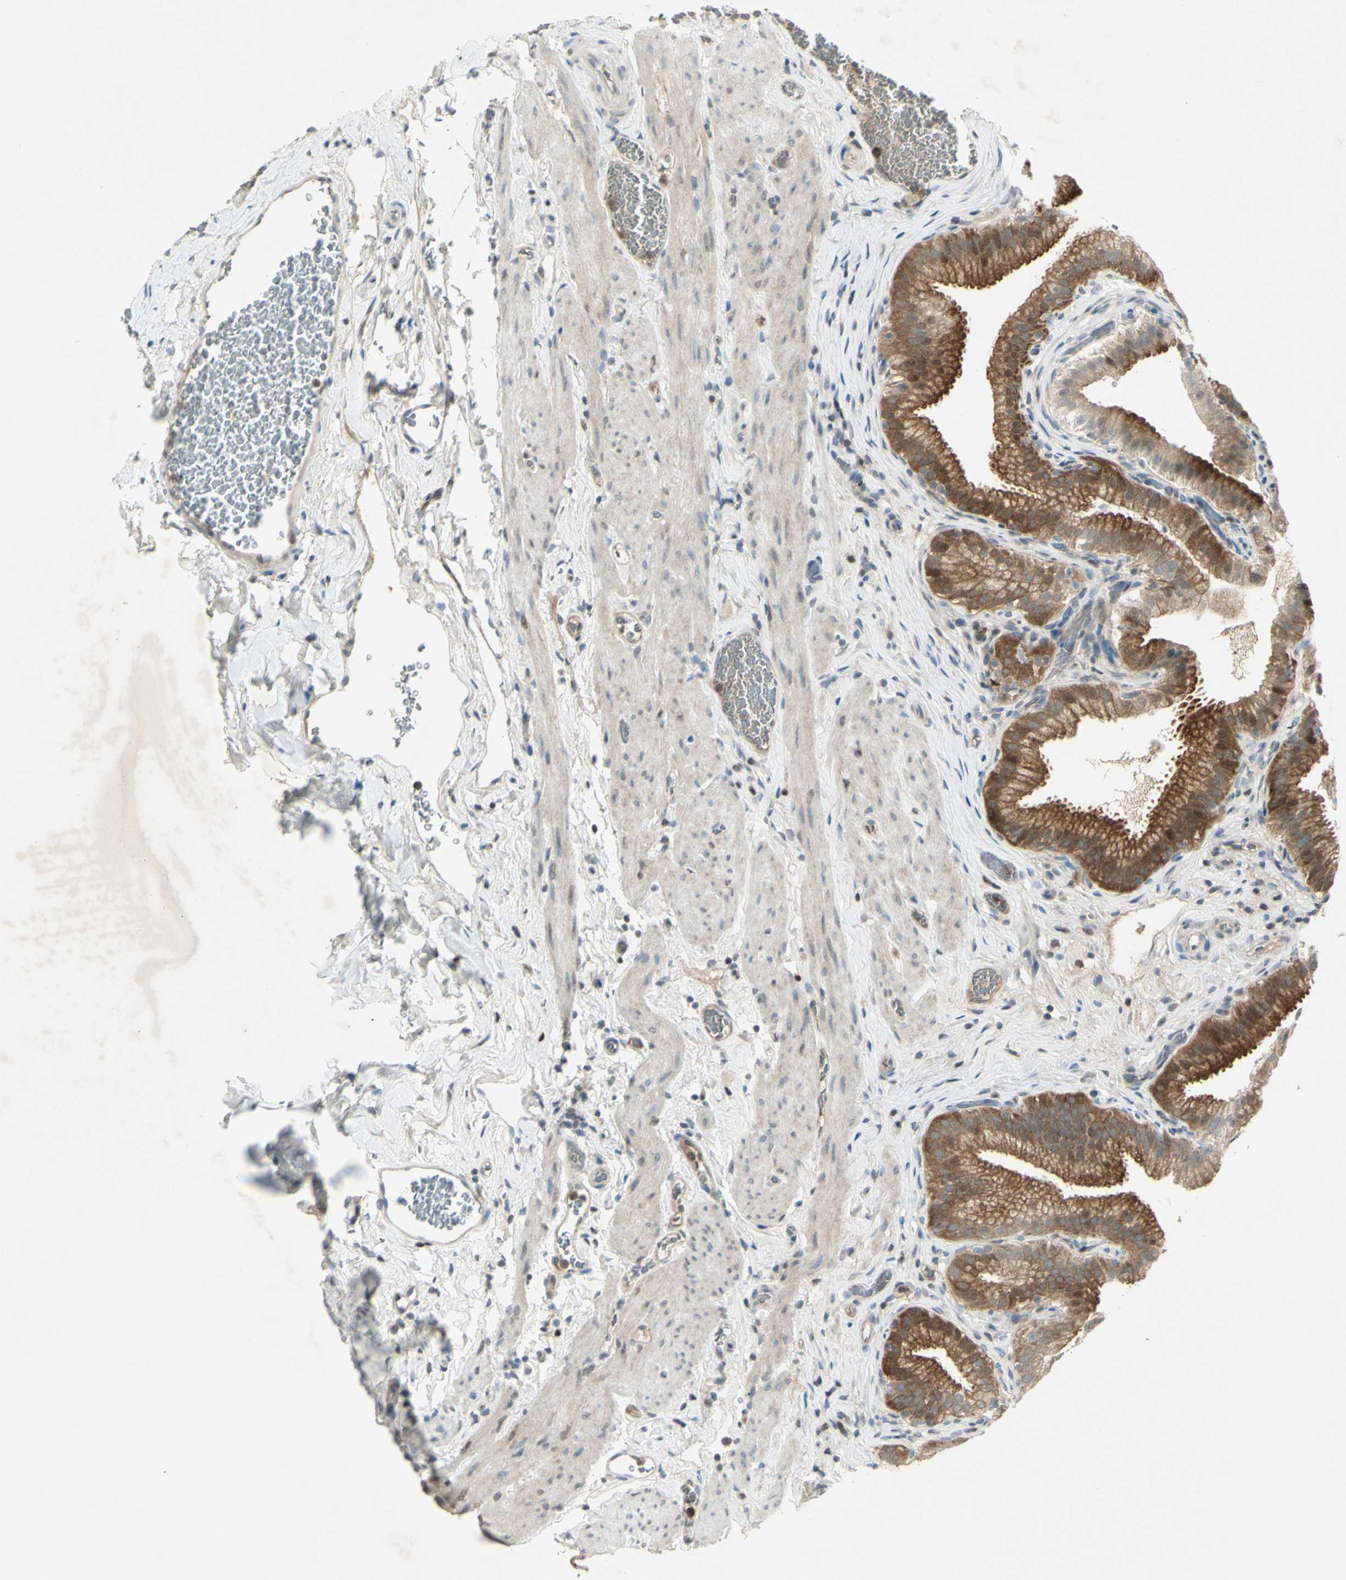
{"staining": {"intensity": "strong", "quantity": ">75%", "location": "cytoplasmic/membranous"}, "tissue": "gallbladder", "cell_type": "Glandular cells", "image_type": "normal", "snomed": [{"axis": "morphology", "description": "Normal tissue, NOS"}, {"axis": "topography", "description": "Gallbladder"}], "caption": "The histopathology image shows immunohistochemical staining of normal gallbladder. There is strong cytoplasmic/membranous expression is identified in about >75% of glandular cells.", "gene": "C1orf159", "patient": {"sex": "male", "age": 54}}